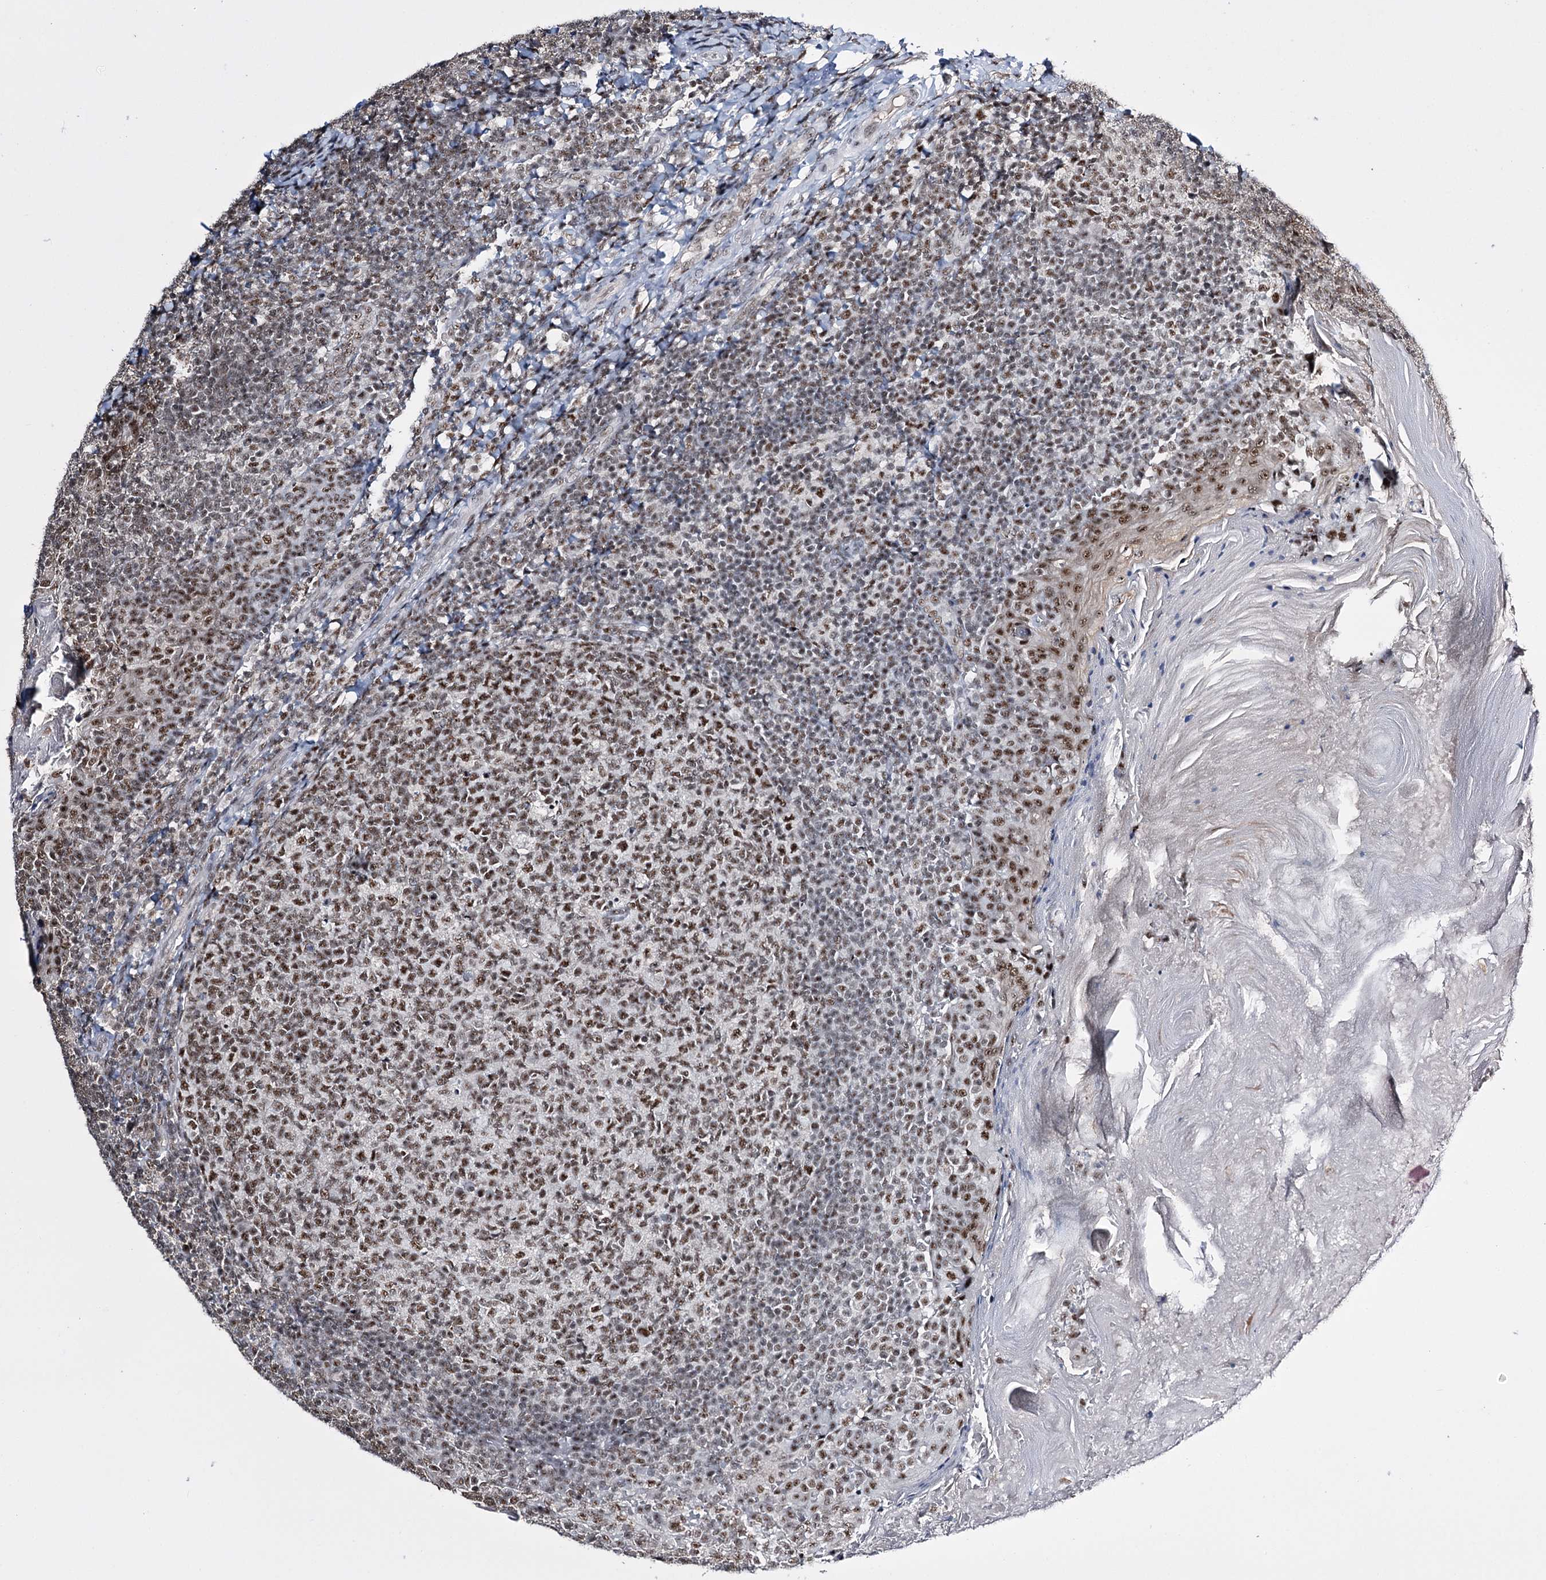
{"staining": {"intensity": "moderate", "quantity": ">75%", "location": "nuclear"}, "tissue": "tonsil", "cell_type": "Germinal center cells", "image_type": "normal", "snomed": [{"axis": "morphology", "description": "Normal tissue, NOS"}, {"axis": "topography", "description": "Tonsil"}], "caption": "This photomicrograph displays immunohistochemistry staining of normal tonsil, with medium moderate nuclear positivity in approximately >75% of germinal center cells.", "gene": "PRPF40A", "patient": {"sex": "female", "age": 19}}